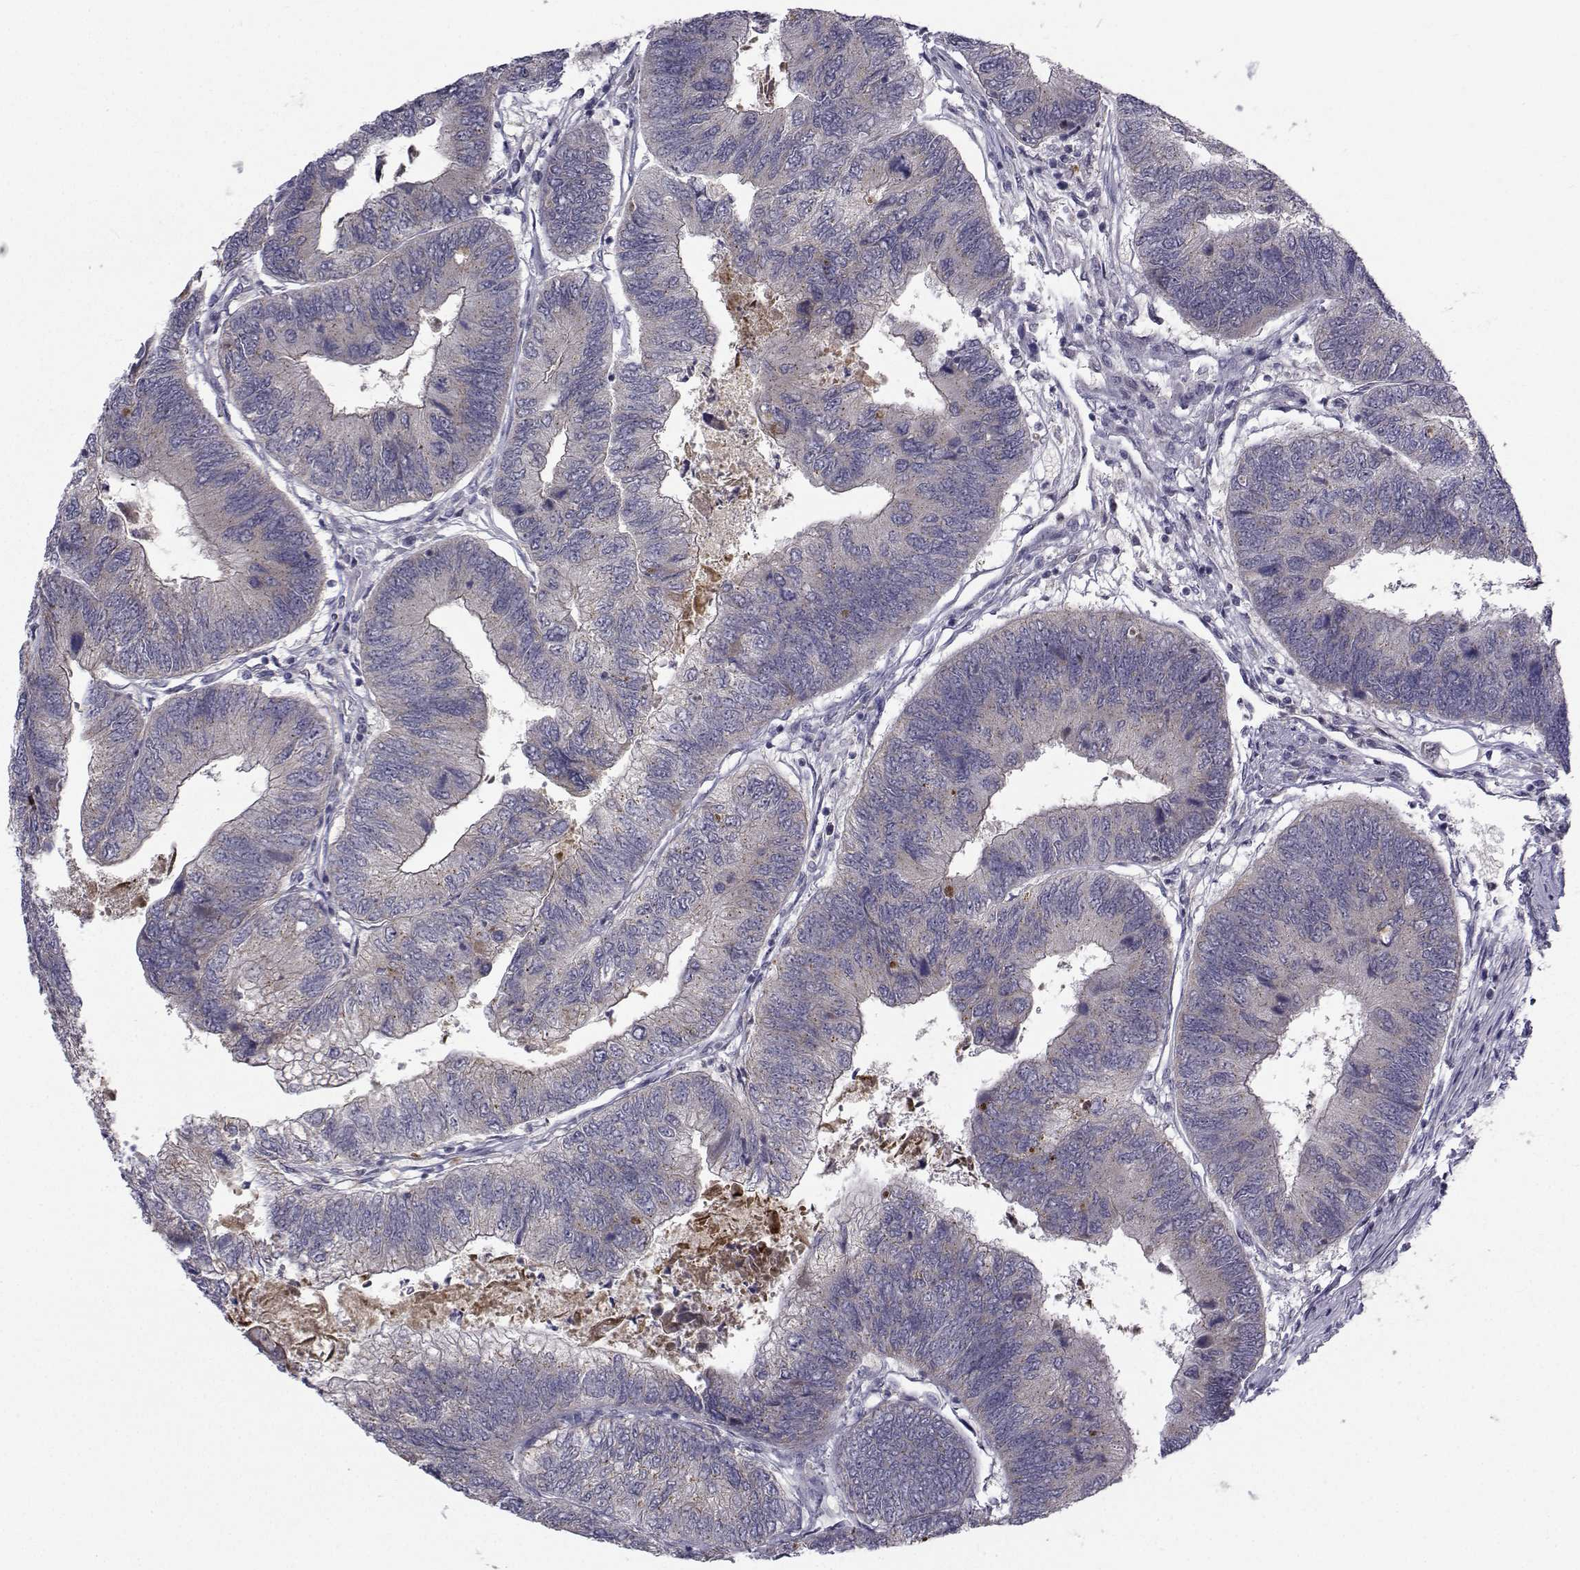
{"staining": {"intensity": "negative", "quantity": "none", "location": "none"}, "tissue": "colorectal cancer", "cell_type": "Tumor cells", "image_type": "cancer", "snomed": [{"axis": "morphology", "description": "Adenocarcinoma, NOS"}, {"axis": "topography", "description": "Colon"}], "caption": "The image exhibits no significant expression in tumor cells of colorectal cancer. (DAB immunohistochemistry, high magnification).", "gene": "ANGPT1", "patient": {"sex": "female", "age": 67}}